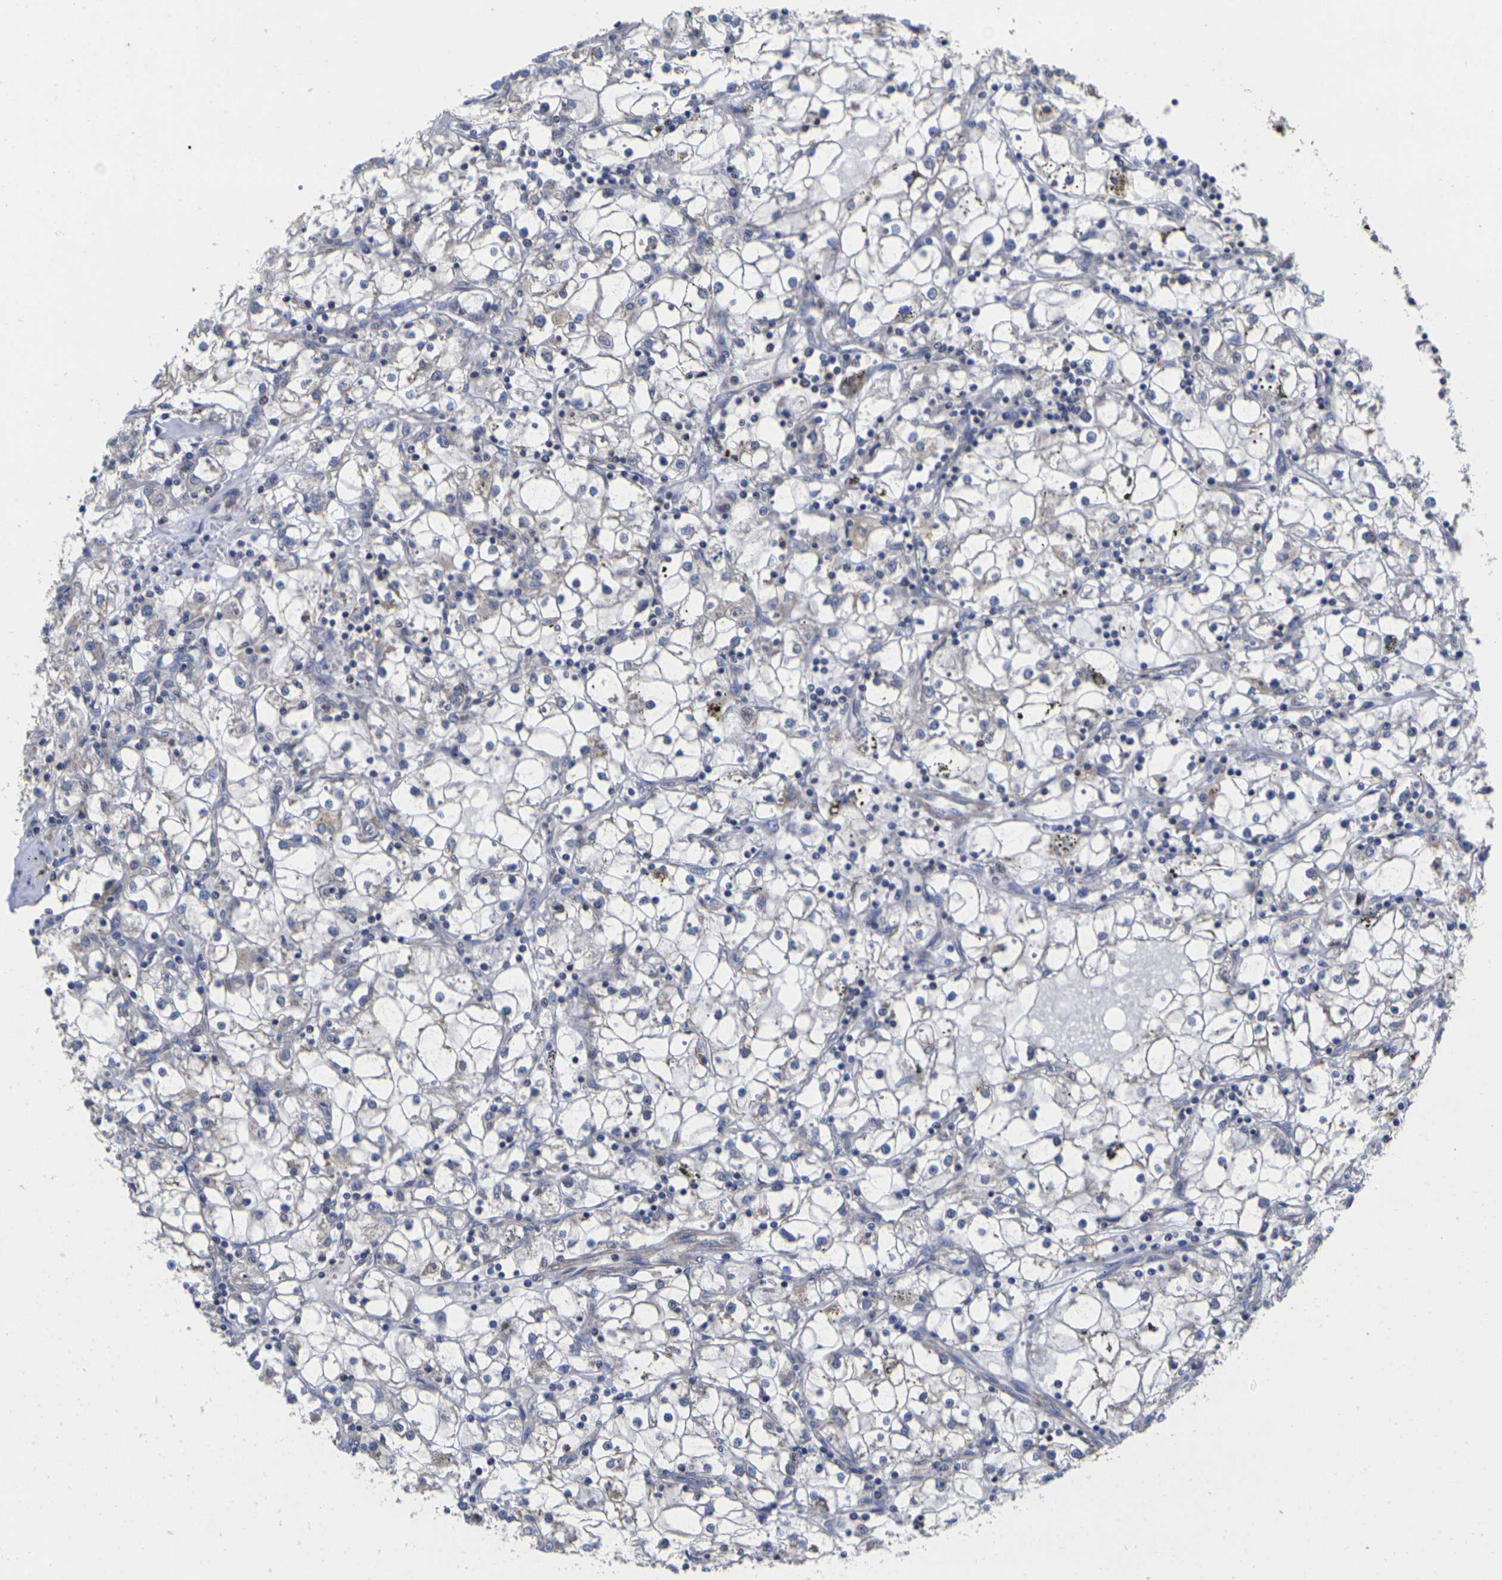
{"staining": {"intensity": "negative", "quantity": "none", "location": "none"}, "tissue": "renal cancer", "cell_type": "Tumor cells", "image_type": "cancer", "snomed": [{"axis": "morphology", "description": "Adenocarcinoma, NOS"}, {"axis": "topography", "description": "Kidney"}], "caption": "A high-resolution image shows IHC staining of renal adenocarcinoma, which exhibits no significant positivity in tumor cells.", "gene": "P2RY11", "patient": {"sex": "male", "age": 56}}